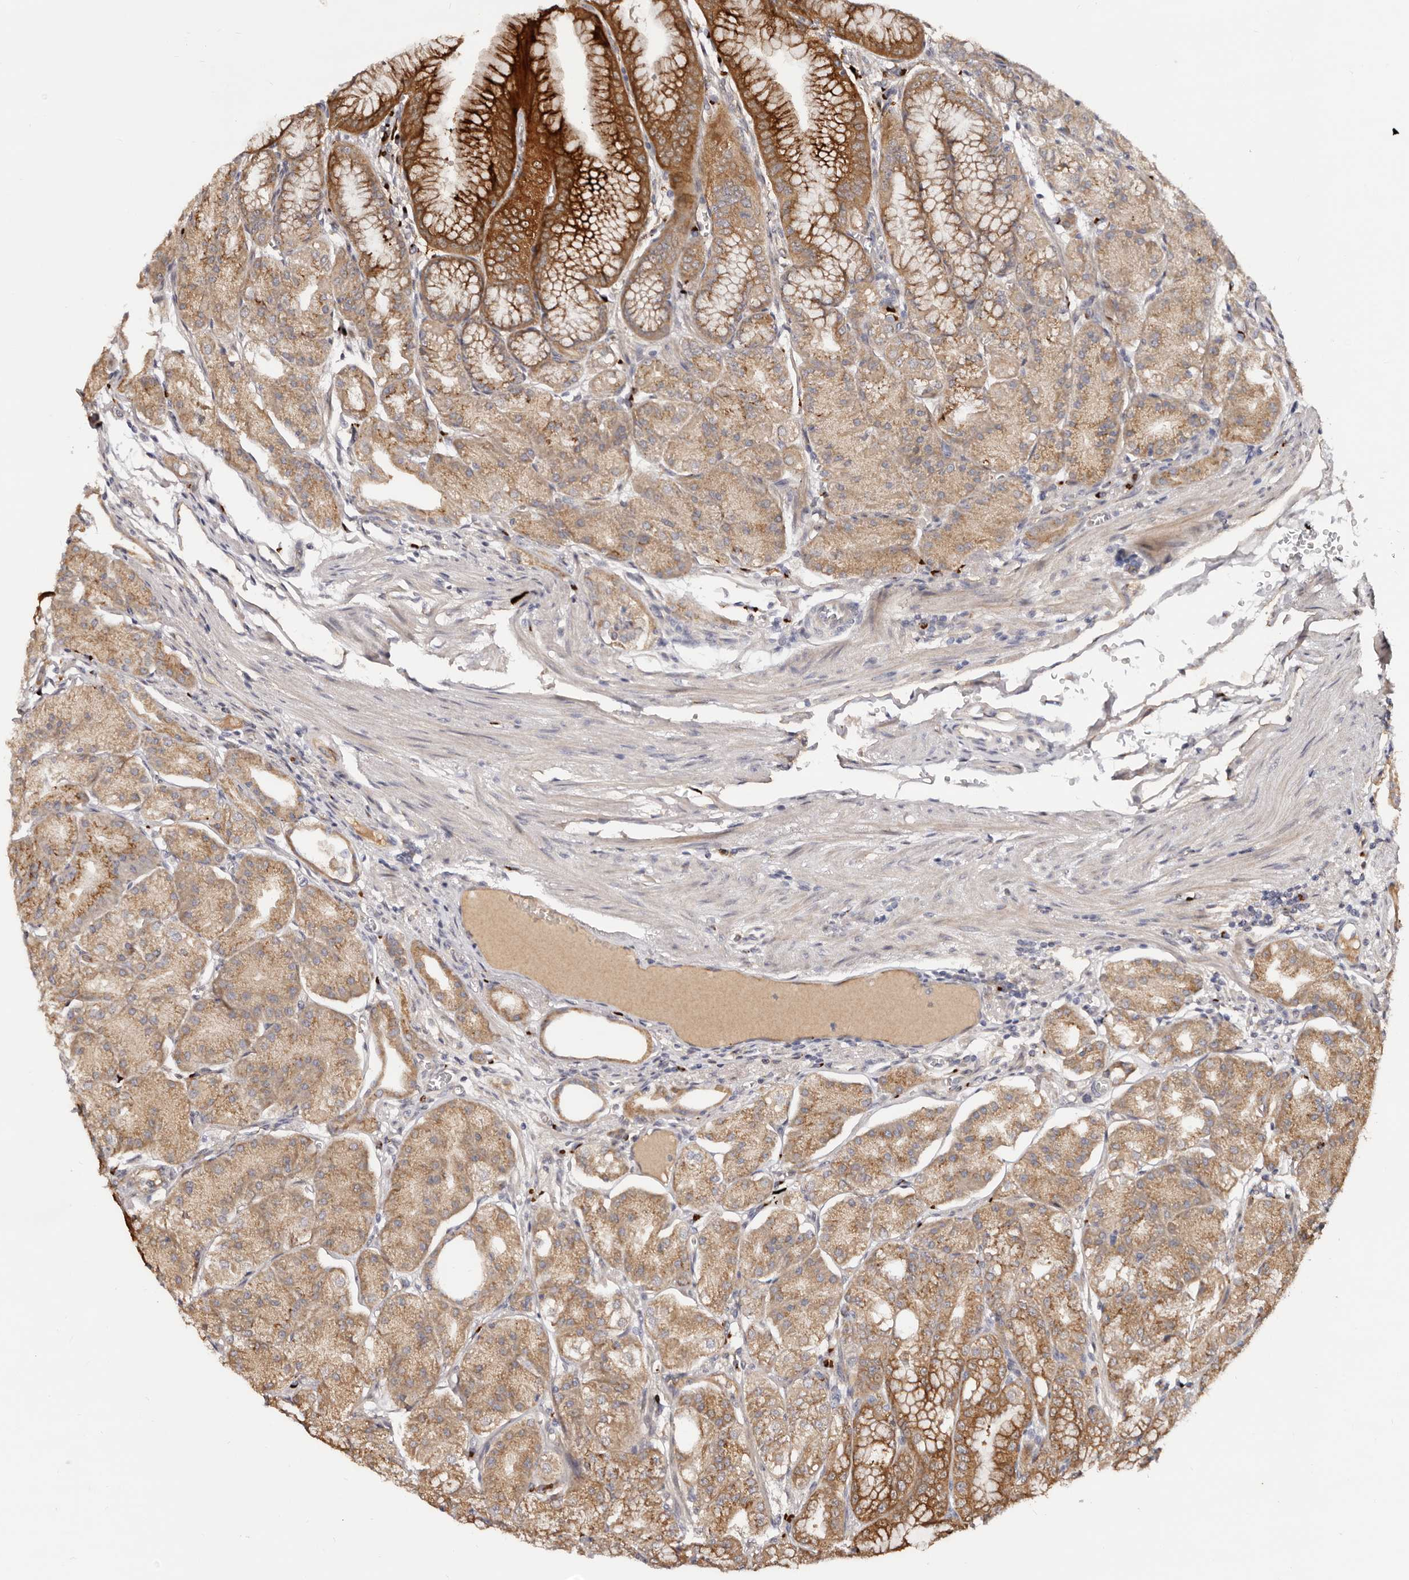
{"staining": {"intensity": "moderate", "quantity": ">75%", "location": "cytoplasmic/membranous"}, "tissue": "stomach", "cell_type": "Glandular cells", "image_type": "normal", "snomed": [{"axis": "morphology", "description": "Normal tissue, NOS"}, {"axis": "topography", "description": "Stomach, lower"}], "caption": "Approximately >75% of glandular cells in benign stomach exhibit moderate cytoplasmic/membranous protein positivity as visualized by brown immunohistochemical staining.", "gene": "DACT2", "patient": {"sex": "male", "age": 71}}